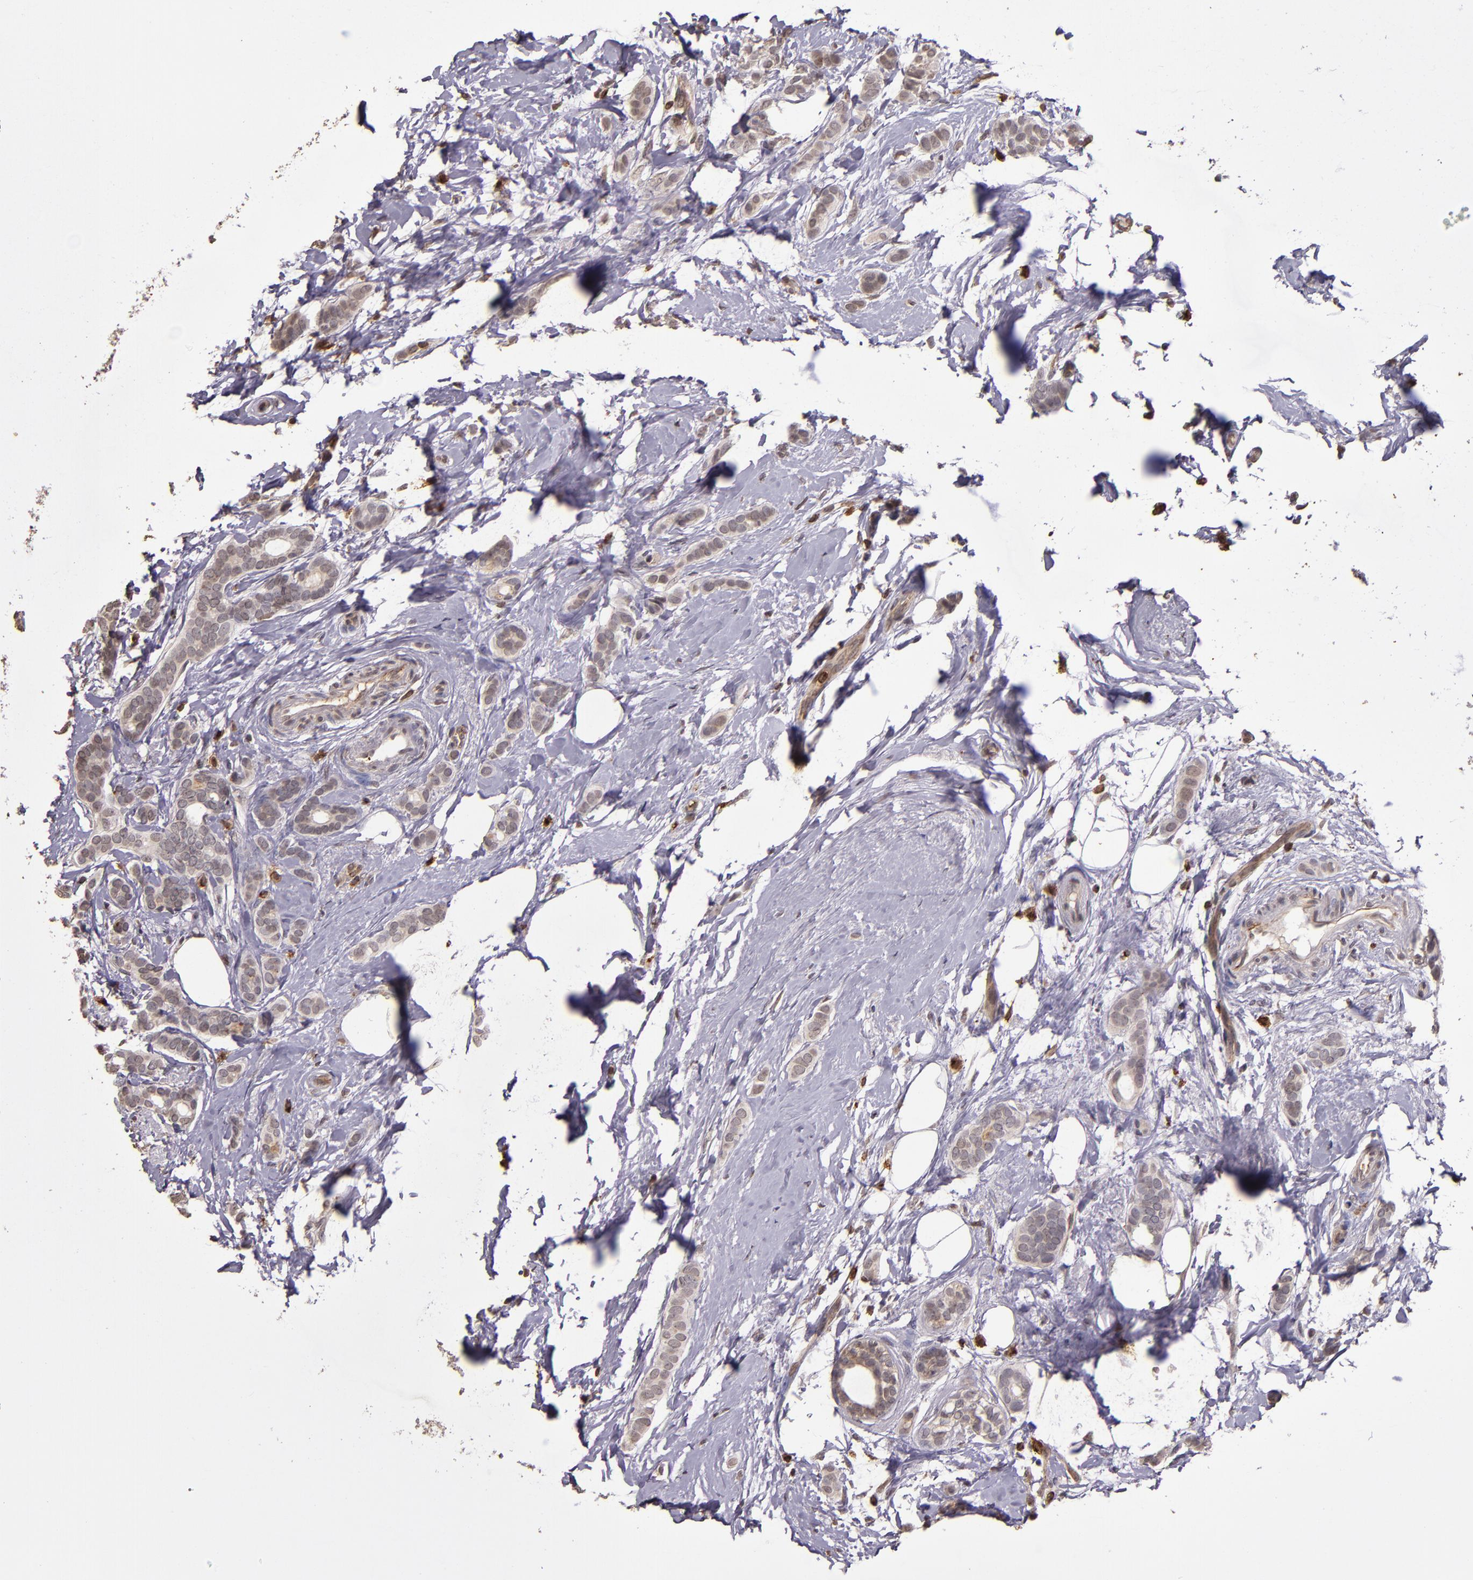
{"staining": {"intensity": "weak", "quantity": "25%-75%", "location": "cytoplasmic/membranous"}, "tissue": "breast cancer", "cell_type": "Tumor cells", "image_type": "cancer", "snomed": [{"axis": "morphology", "description": "Duct carcinoma"}, {"axis": "topography", "description": "Breast"}], "caption": "Breast intraductal carcinoma stained for a protein (brown) exhibits weak cytoplasmic/membranous positive expression in about 25%-75% of tumor cells.", "gene": "SLC2A3", "patient": {"sex": "female", "age": 54}}